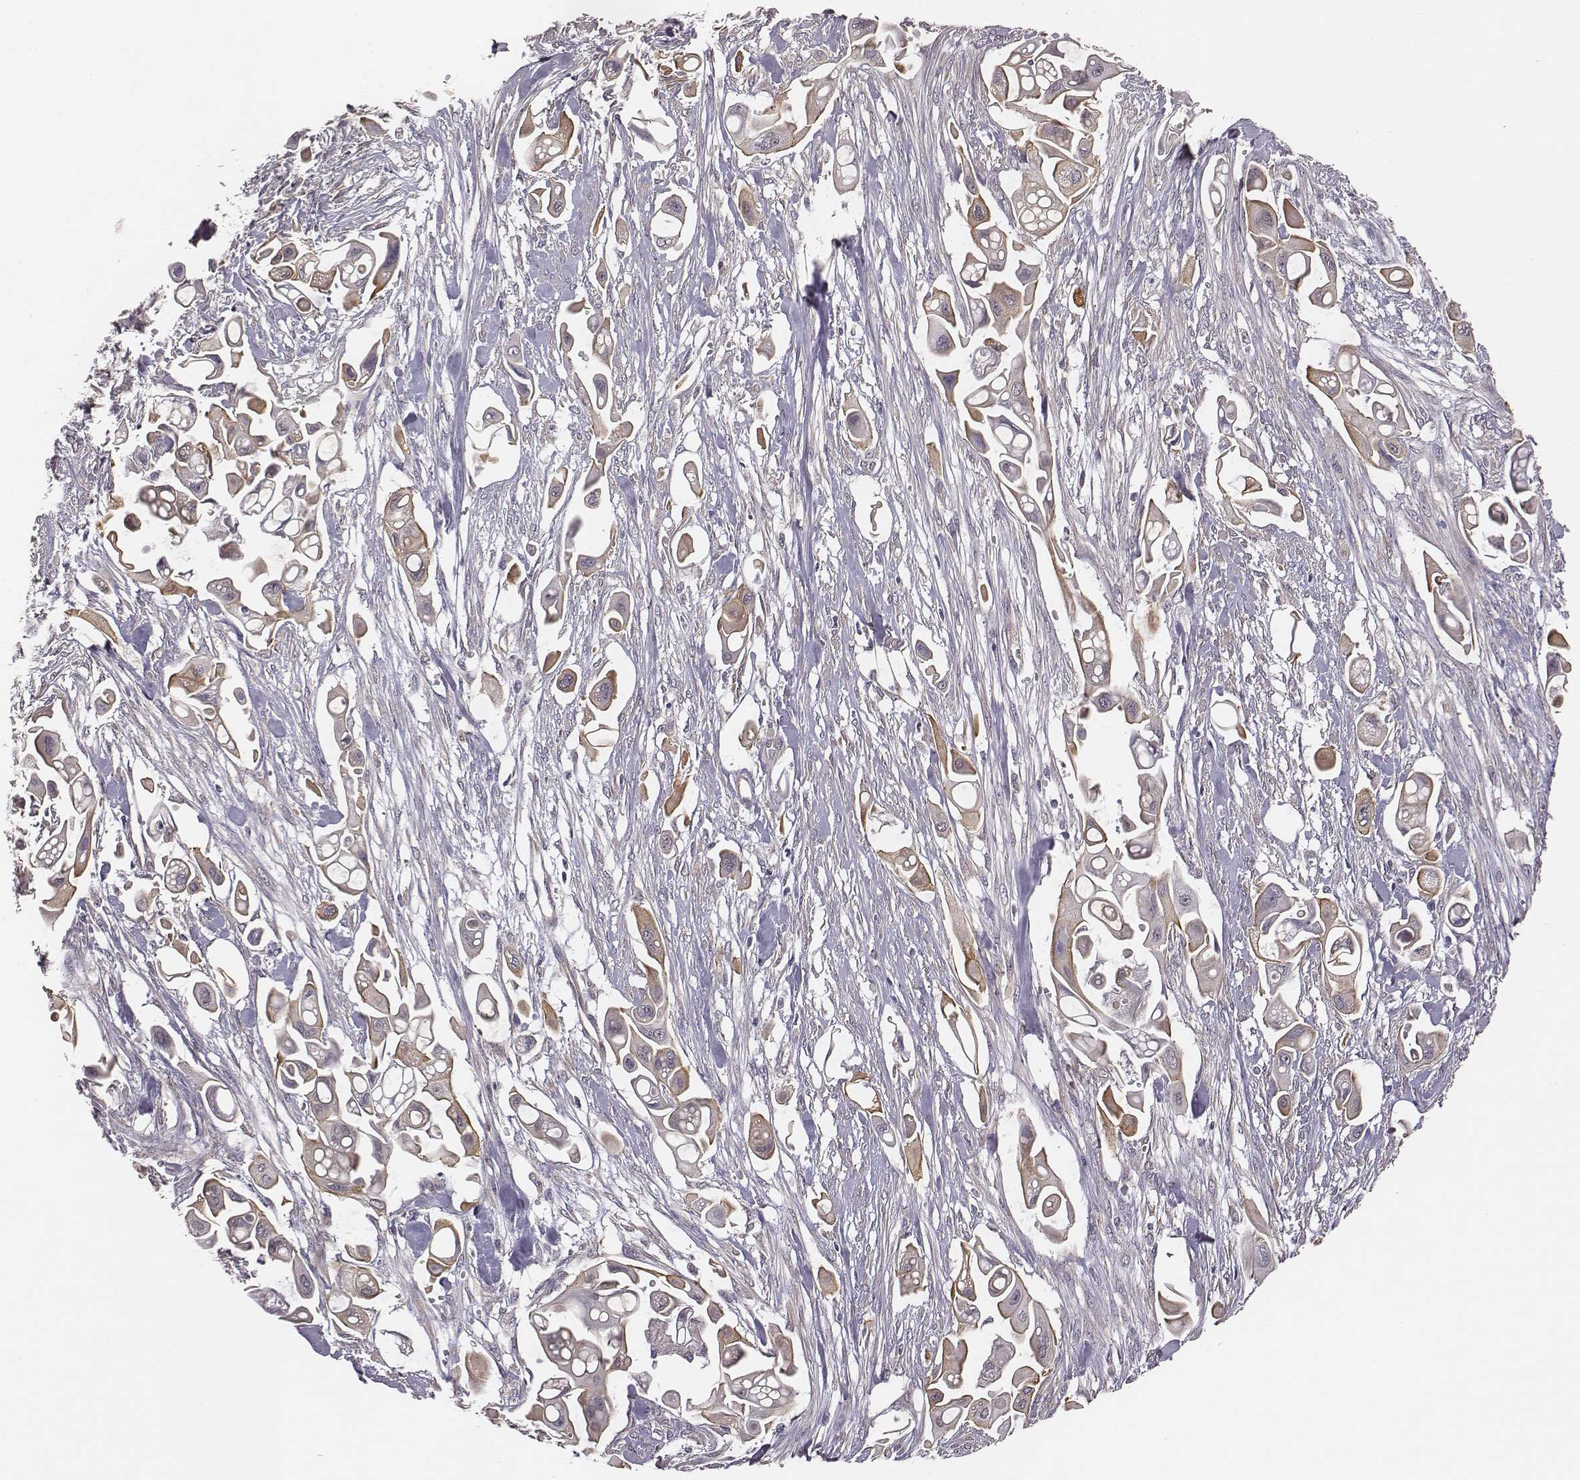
{"staining": {"intensity": "weak", "quantity": ">75%", "location": "cytoplasmic/membranous"}, "tissue": "pancreatic cancer", "cell_type": "Tumor cells", "image_type": "cancer", "snomed": [{"axis": "morphology", "description": "Adenocarcinoma, NOS"}, {"axis": "topography", "description": "Pancreas"}], "caption": "Pancreatic cancer stained for a protein exhibits weak cytoplasmic/membranous positivity in tumor cells.", "gene": "SCARF1", "patient": {"sex": "male", "age": 50}}